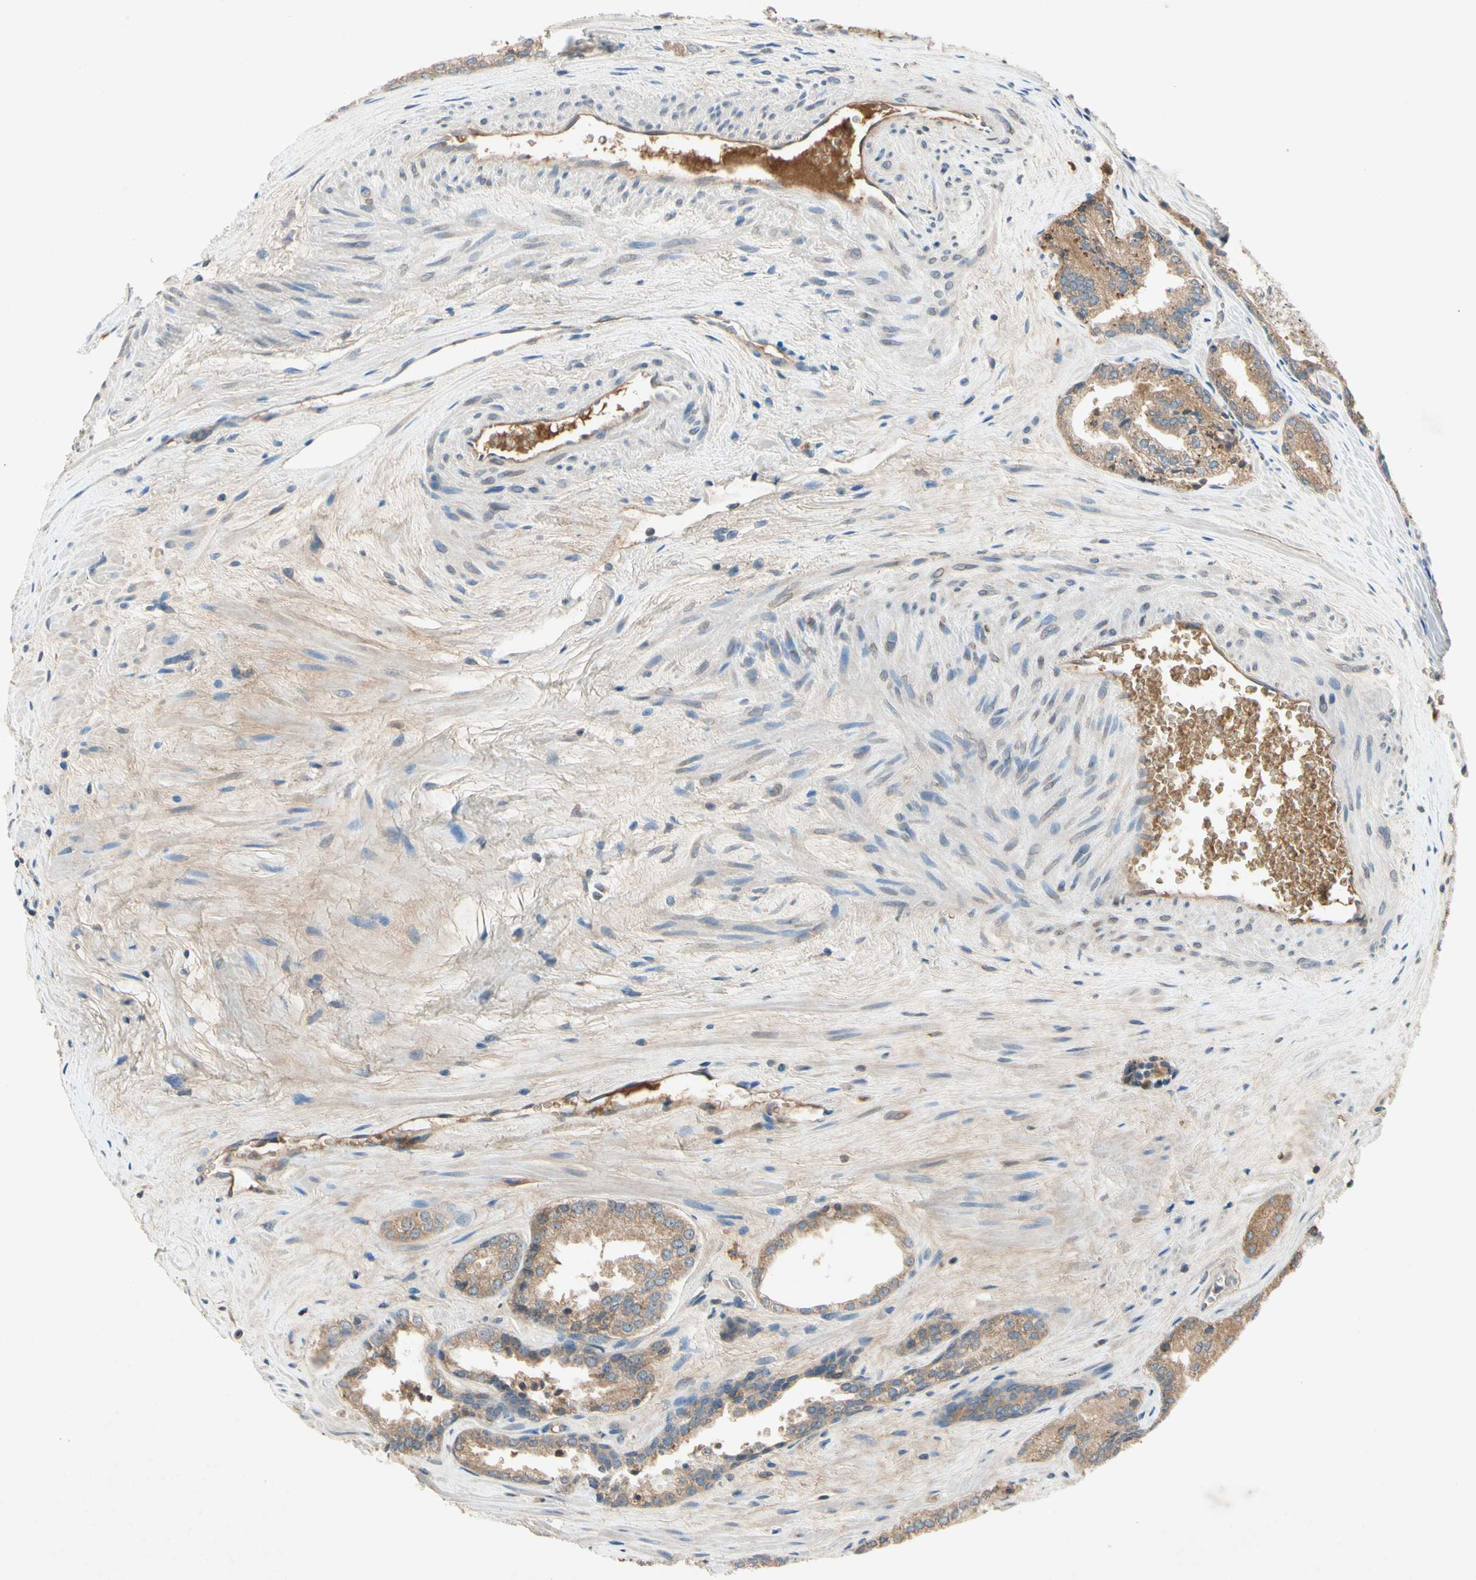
{"staining": {"intensity": "moderate", "quantity": ">75%", "location": "cytoplasmic/membranous"}, "tissue": "prostate cancer", "cell_type": "Tumor cells", "image_type": "cancer", "snomed": [{"axis": "morphology", "description": "Adenocarcinoma, Low grade"}, {"axis": "topography", "description": "Prostate"}], "caption": "This histopathology image displays prostate cancer stained with IHC to label a protein in brown. The cytoplasmic/membranous of tumor cells show moderate positivity for the protein. Nuclei are counter-stained blue.", "gene": "IL1RL1", "patient": {"sex": "male", "age": 60}}